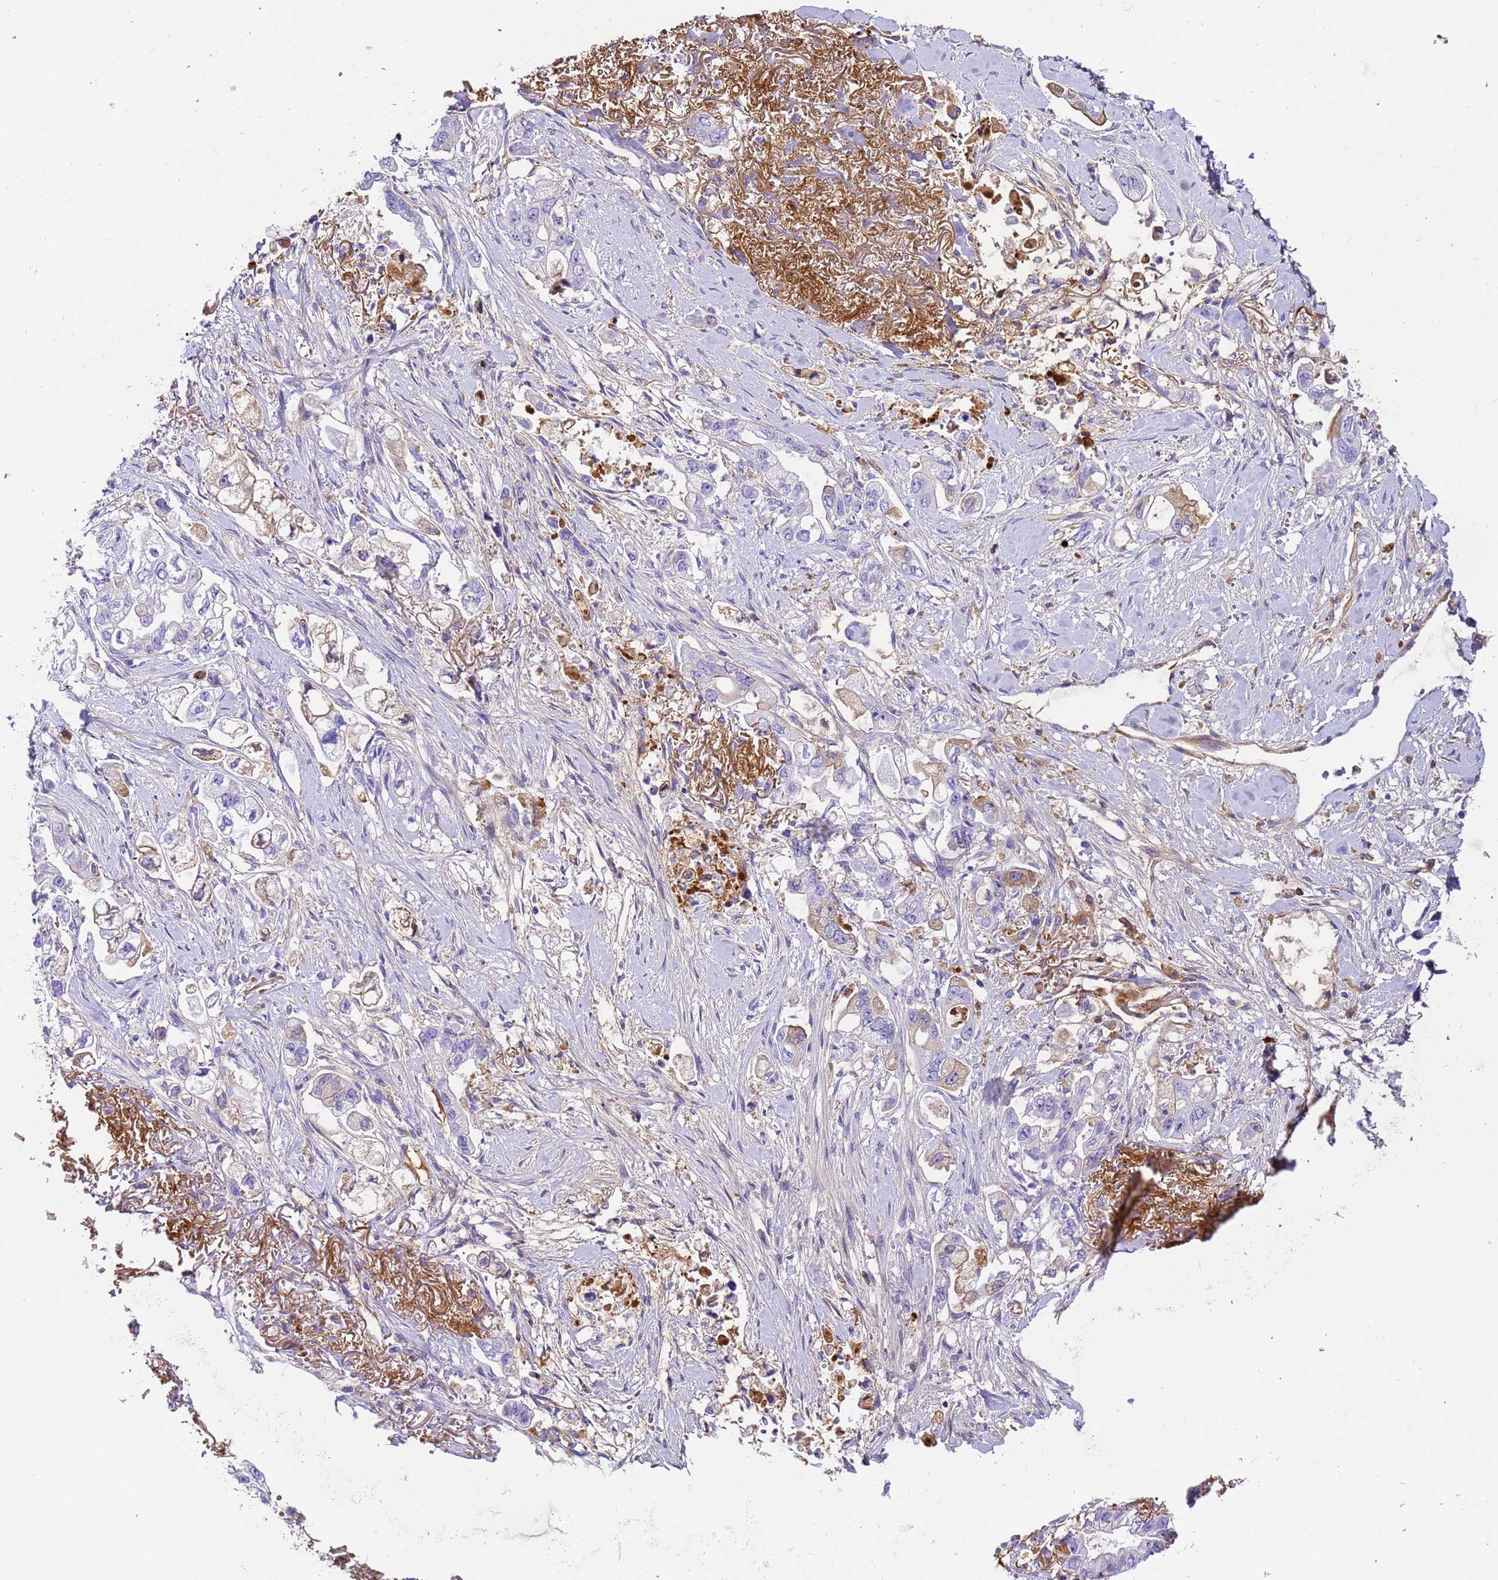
{"staining": {"intensity": "moderate", "quantity": "<25%", "location": "cytoplasmic/membranous"}, "tissue": "stomach cancer", "cell_type": "Tumor cells", "image_type": "cancer", "snomed": [{"axis": "morphology", "description": "Adenocarcinoma, NOS"}, {"axis": "topography", "description": "Stomach"}], "caption": "High-magnification brightfield microscopy of stomach adenocarcinoma stained with DAB (brown) and counterstained with hematoxylin (blue). tumor cells exhibit moderate cytoplasmic/membranous staining is present in about<25% of cells.", "gene": "CFHR2", "patient": {"sex": "male", "age": 62}}